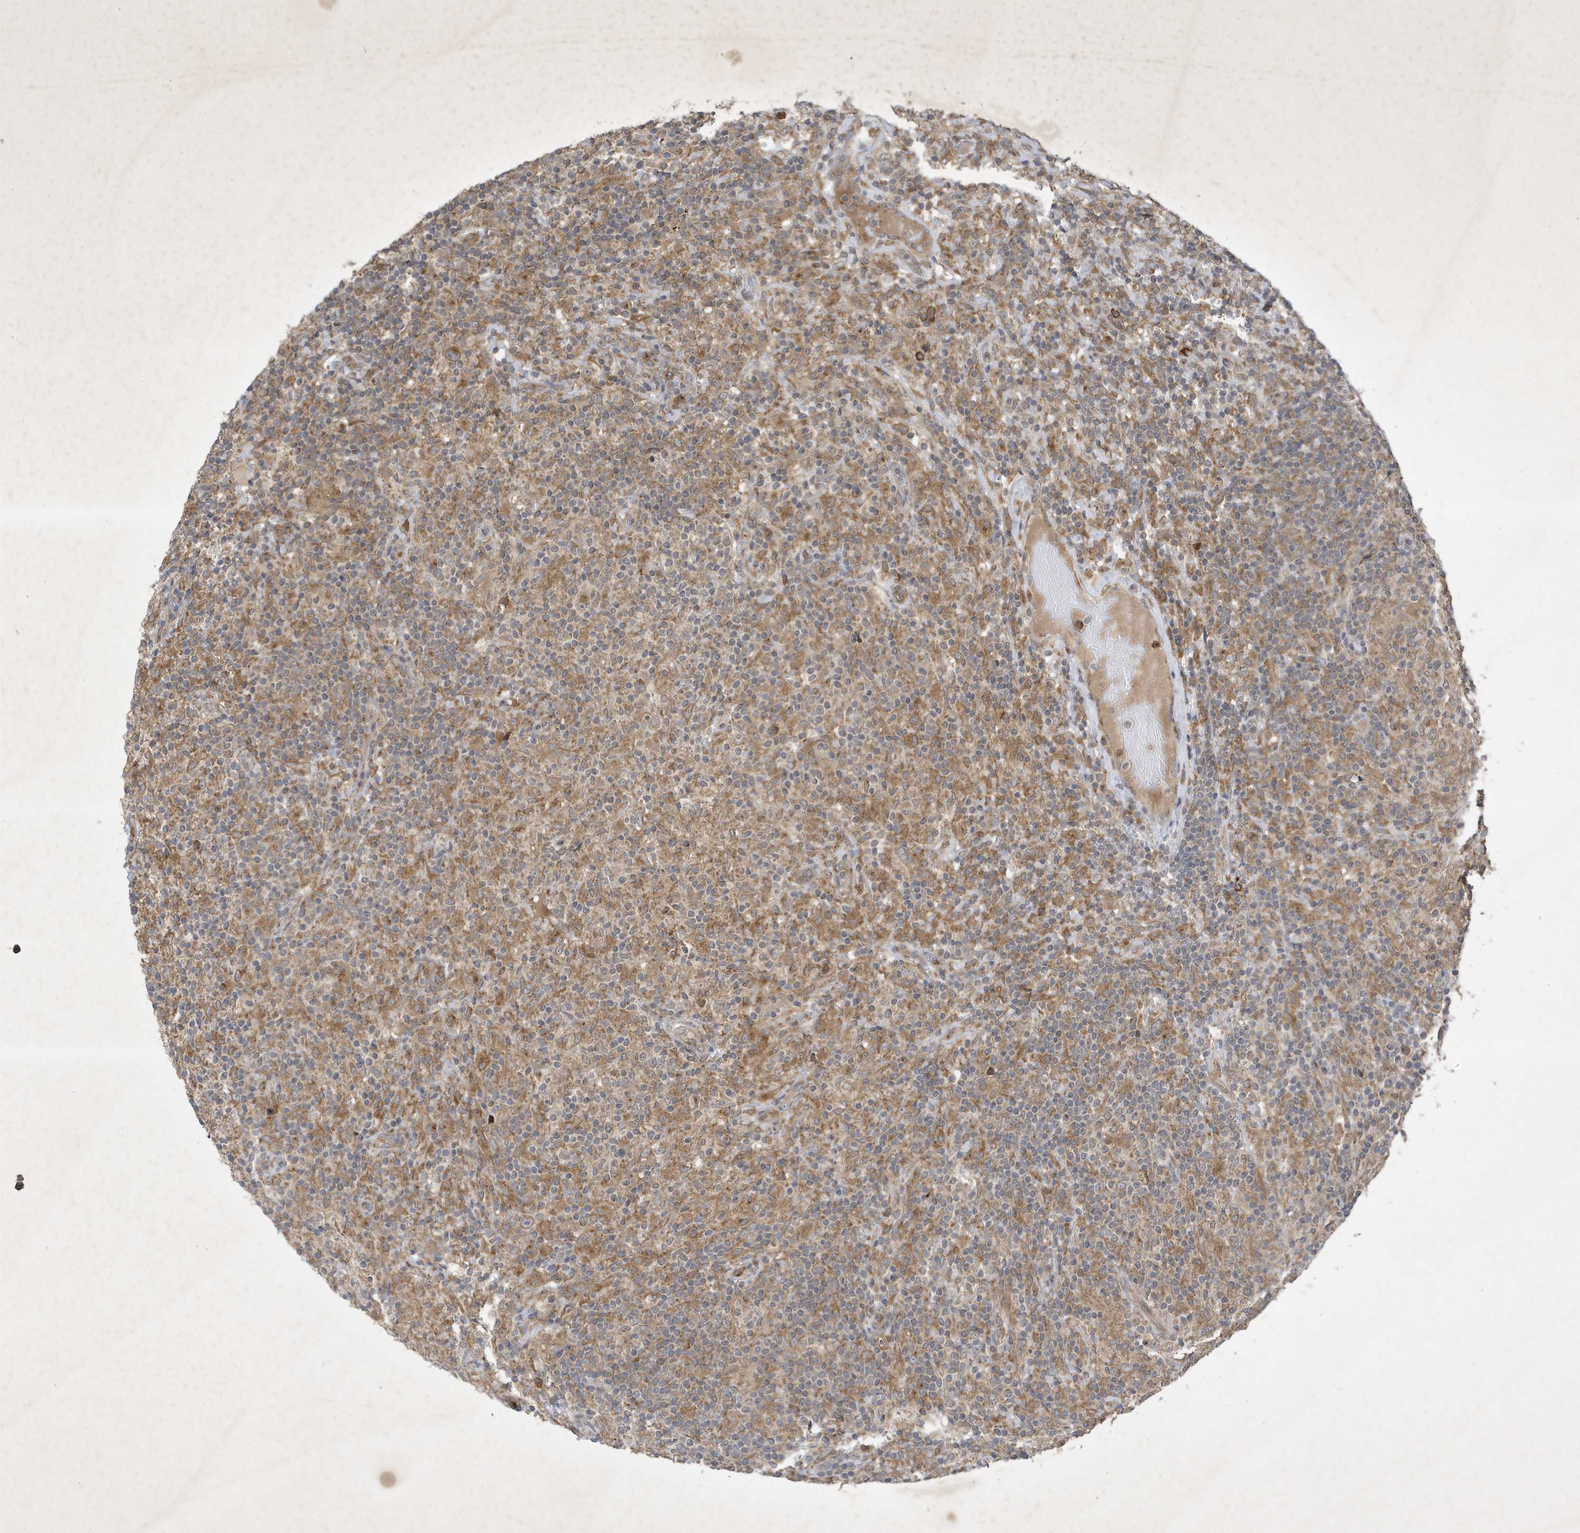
{"staining": {"intensity": "weak", "quantity": ">75%", "location": "cytoplasmic/membranous"}, "tissue": "lymphoma", "cell_type": "Tumor cells", "image_type": "cancer", "snomed": [{"axis": "morphology", "description": "Hodgkin's disease, NOS"}, {"axis": "topography", "description": "Lymph node"}], "caption": "The micrograph demonstrates staining of lymphoma, revealing weak cytoplasmic/membranous protein staining (brown color) within tumor cells.", "gene": "STX10", "patient": {"sex": "male", "age": 70}}